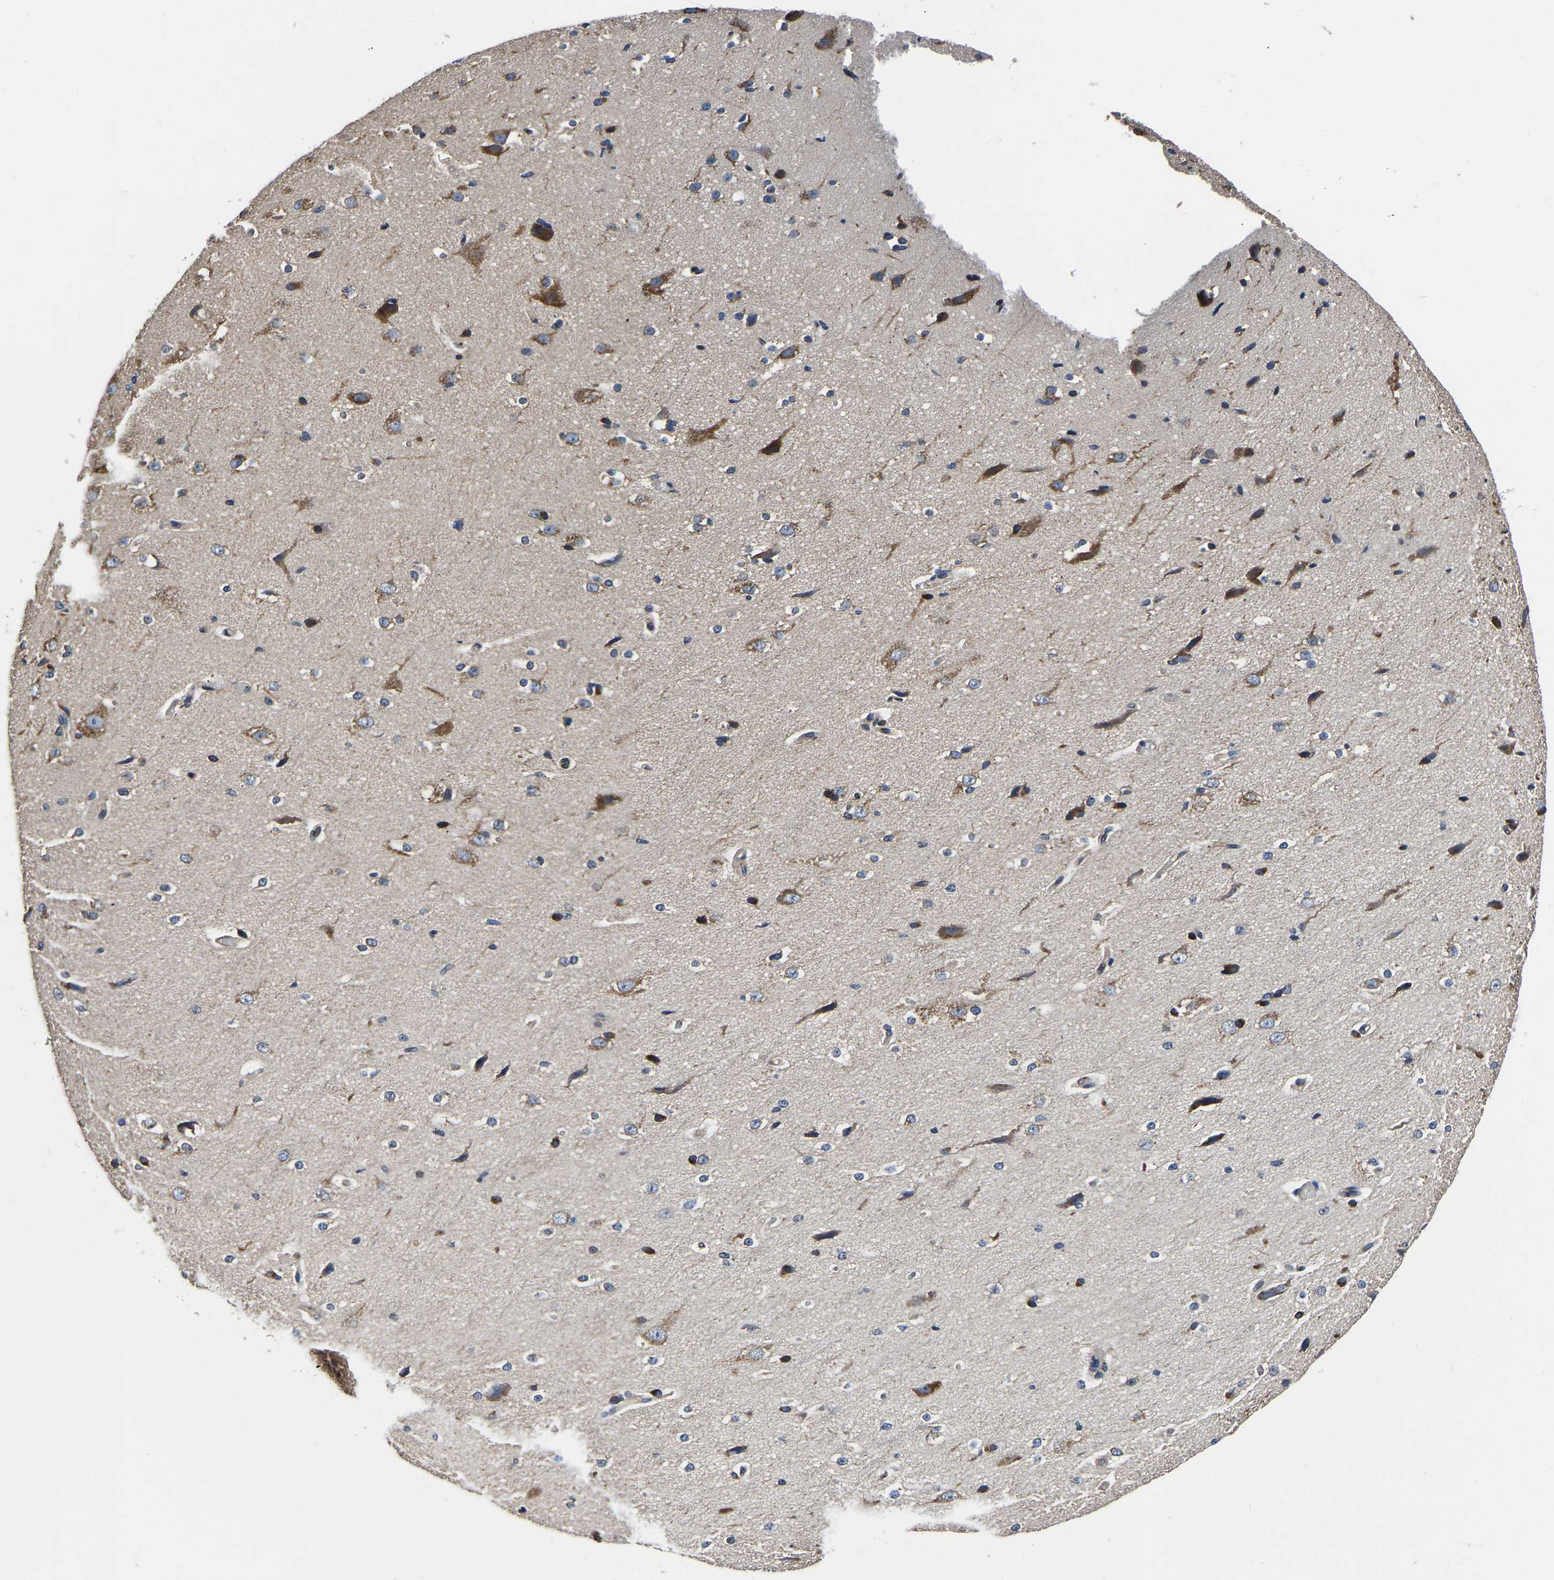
{"staining": {"intensity": "weak", "quantity": "25%-75%", "location": "cytoplasmic/membranous"}, "tissue": "cerebral cortex", "cell_type": "Endothelial cells", "image_type": "normal", "snomed": [{"axis": "morphology", "description": "Normal tissue, NOS"}, {"axis": "morphology", "description": "Developmental malformation"}, {"axis": "topography", "description": "Cerebral cortex"}], "caption": "The immunohistochemical stain labels weak cytoplasmic/membranous expression in endothelial cells of unremarkable cerebral cortex. The protein of interest is shown in brown color, while the nuclei are stained blue.", "gene": "RABAC1", "patient": {"sex": "female", "age": 30}}